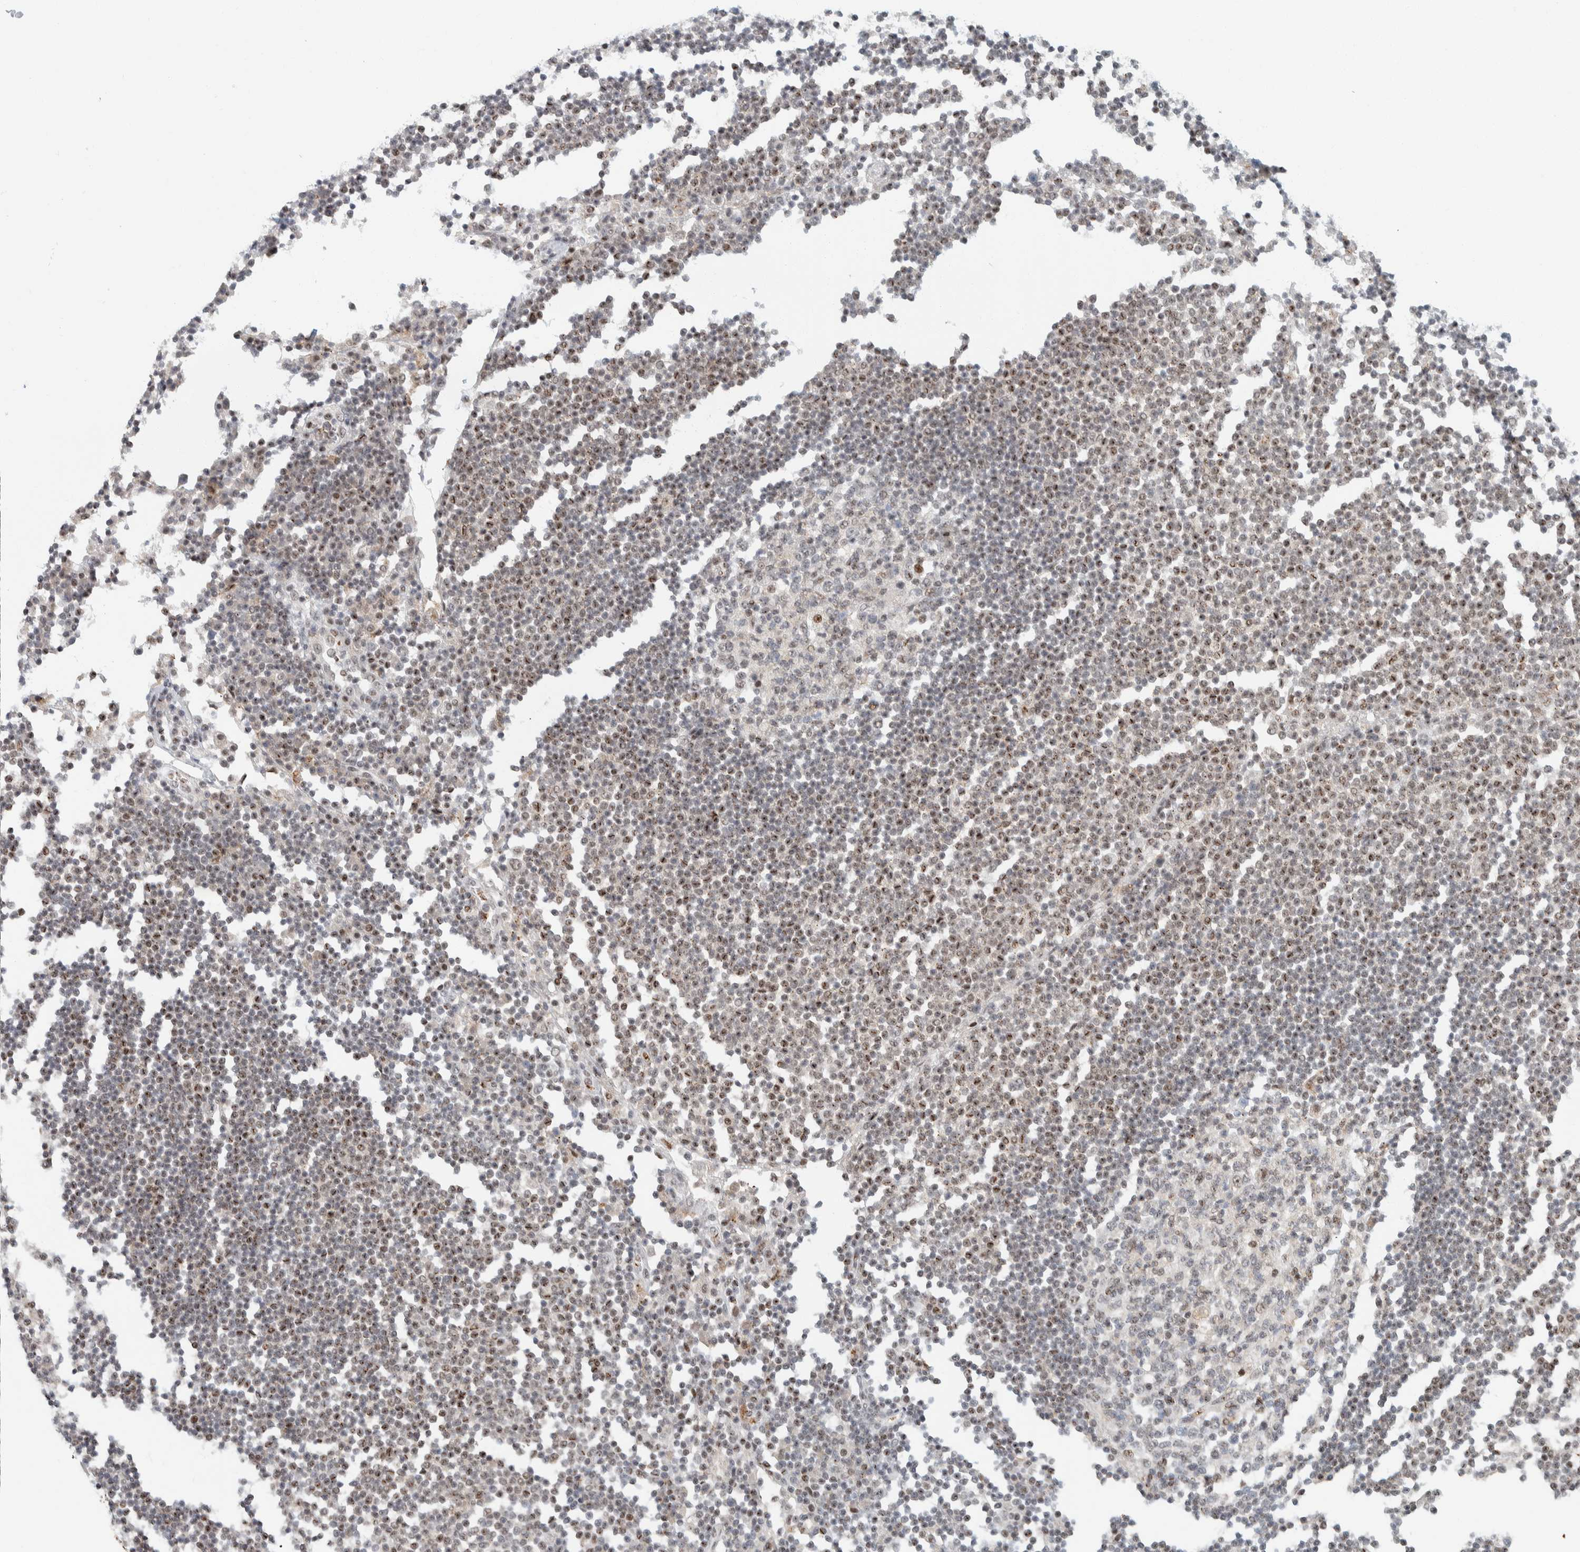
{"staining": {"intensity": "weak", "quantity": "25%-75%", "location": "nuclear"}, "tissue": "lymph node", "cell_type": "Germinal center cells", "image_type": "normal", "snomed": [{"axis": "morphology", "description": "Normal tissue, NOS"}, {"axis": "topography", "description": "Lymph node"}], "caption": "This micrograph shows immunohistochemistry (IHC) staining of unremarkable human lymph node, with low weak nuclear expression in about 25%-75% of germinal center cells.", "gene": "ZBTB2", "patient": {"sex": "female", "age": 53}}